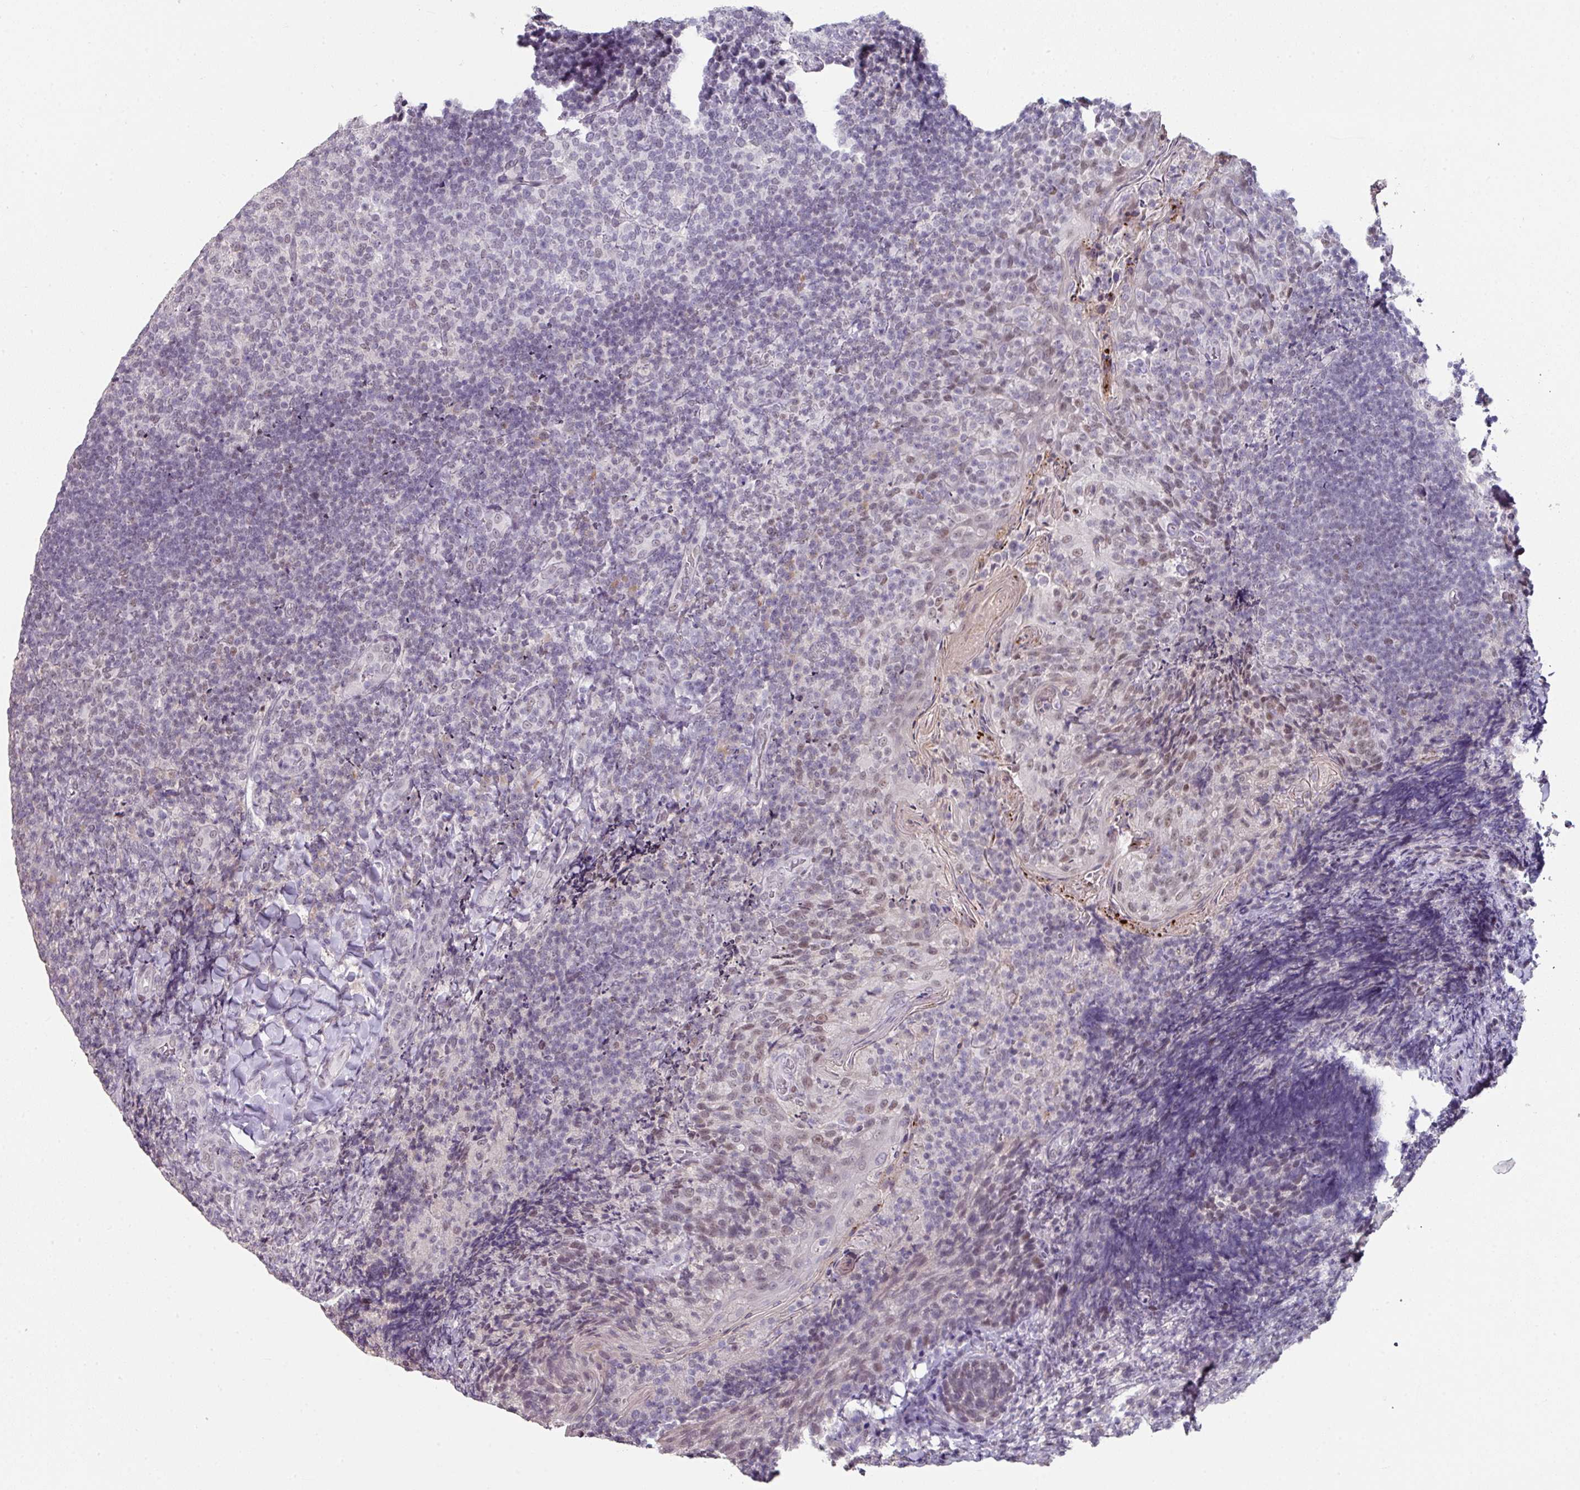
{"staining": {"intensity": "negative", "quantity": "none", "location": "none"}, "tissue": "tonsil", "cell_type": "Germinal center cells", "image_type": "normal", "snomed": [{"axis": "morphology", "description": "Normal tissue, NOS"}, {"axis": "topography", "description": "Tonsil"}], "caption": "Micrograph shows no protein positivity in germinal center cells of benign tonsil.", "gene": "ELK1", "patient": {"sex": "female", "age": 10}}